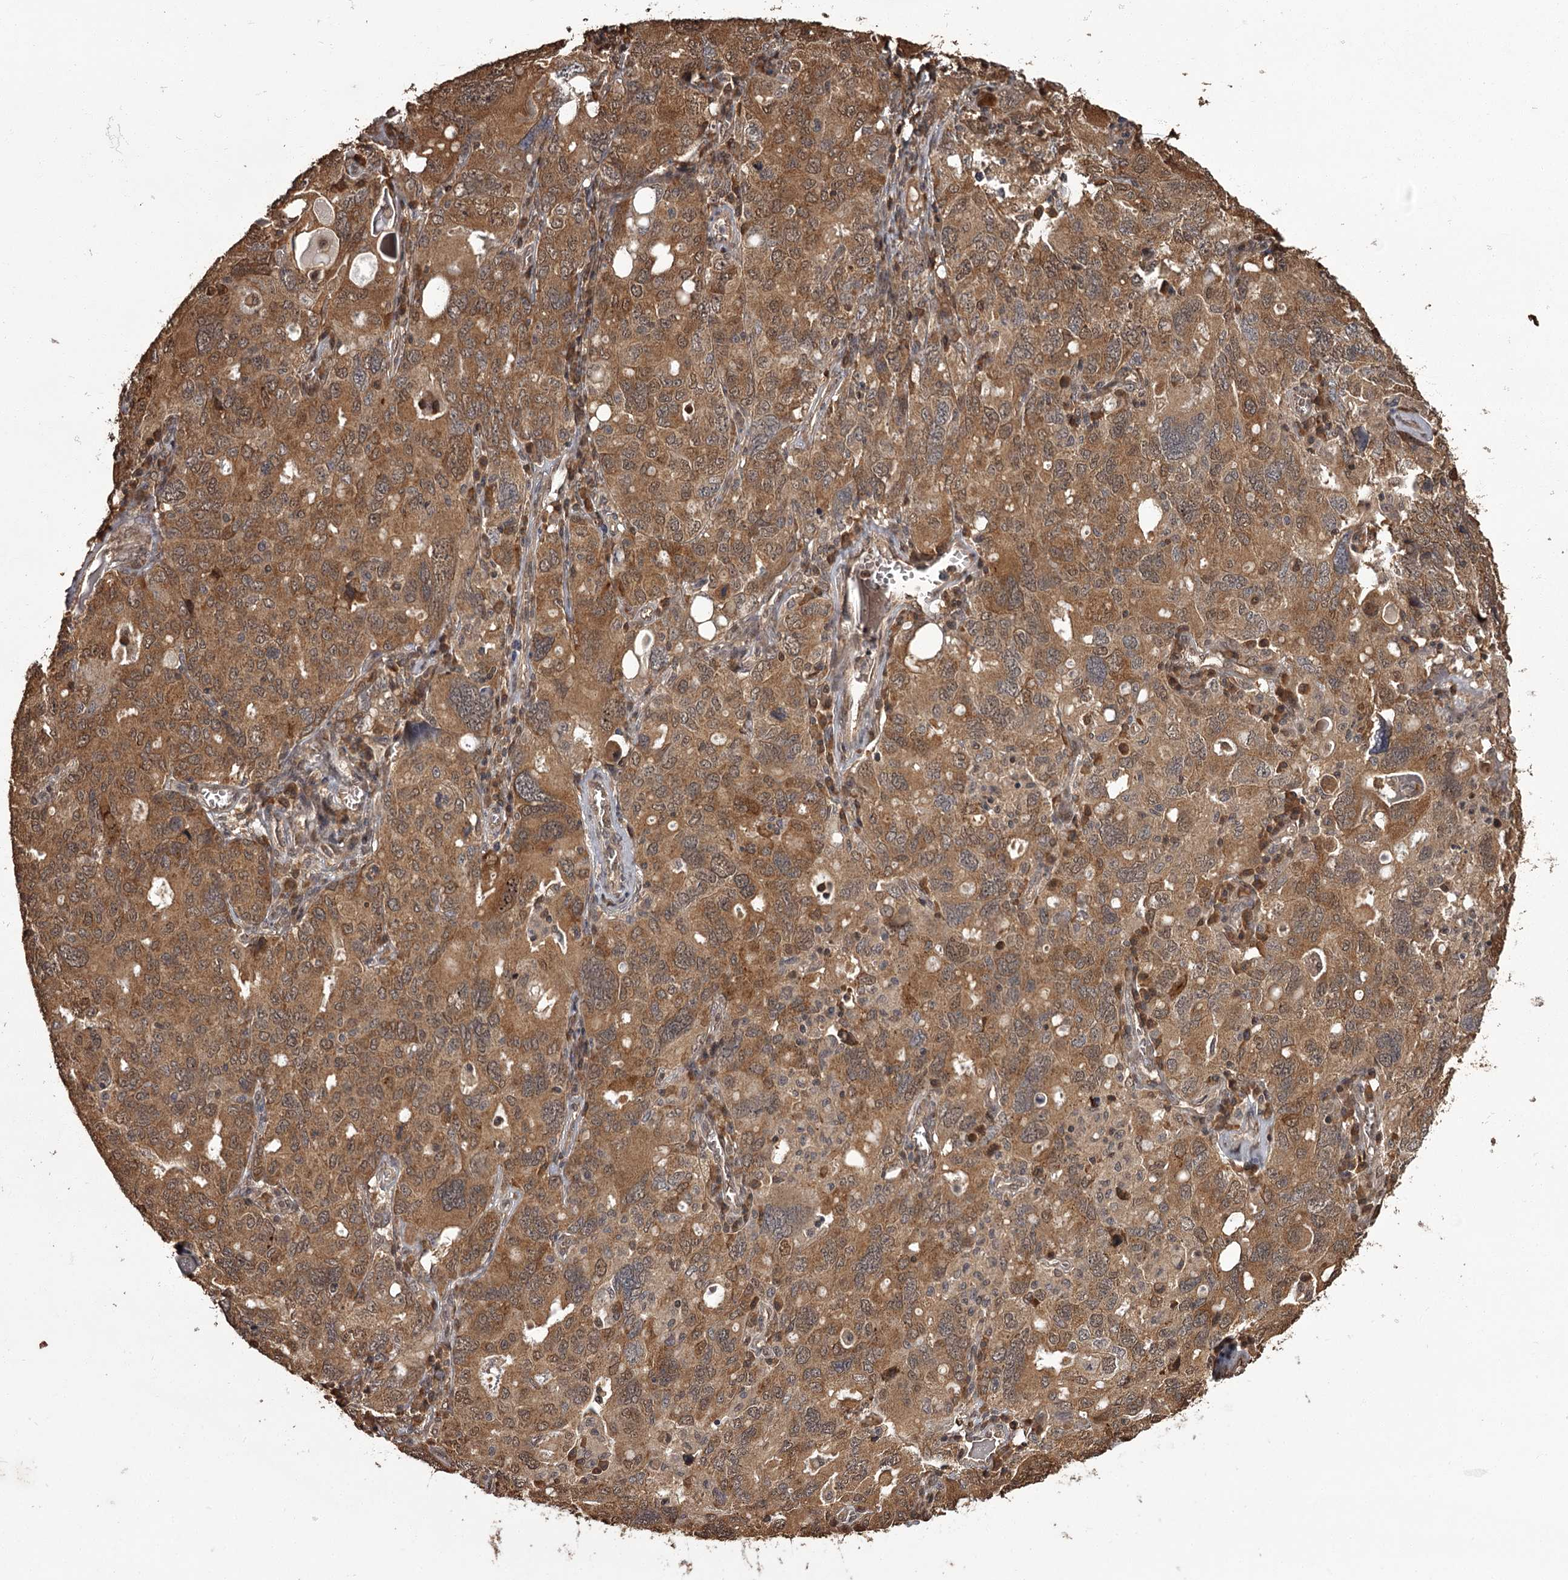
{"staining": {"intensity": "moderate", "quantity": ">75%", "location": "cytoplasmic/membranous"}, "tissue": "ovarian cancer", "cell_type": "Tumor cells", "image_type": "cancer", "snomed": [{"axis": "morphology", "description": "Carcinoma, endometroid"}, {"axis": "topography", "description": "Ovary"}], "caption": "Tumor cells exhibit medium levels of moderate cytoplasmic/membranous expression in about >75% of cells in endometroid carcinoma (ovarian). The staining was performed using DAB, with brown indicating positive protein expression. Nuclei are stained blue with hematoxylin.", "gene": "NPRL2", "patient": {"sex": "female", "age": 62}}